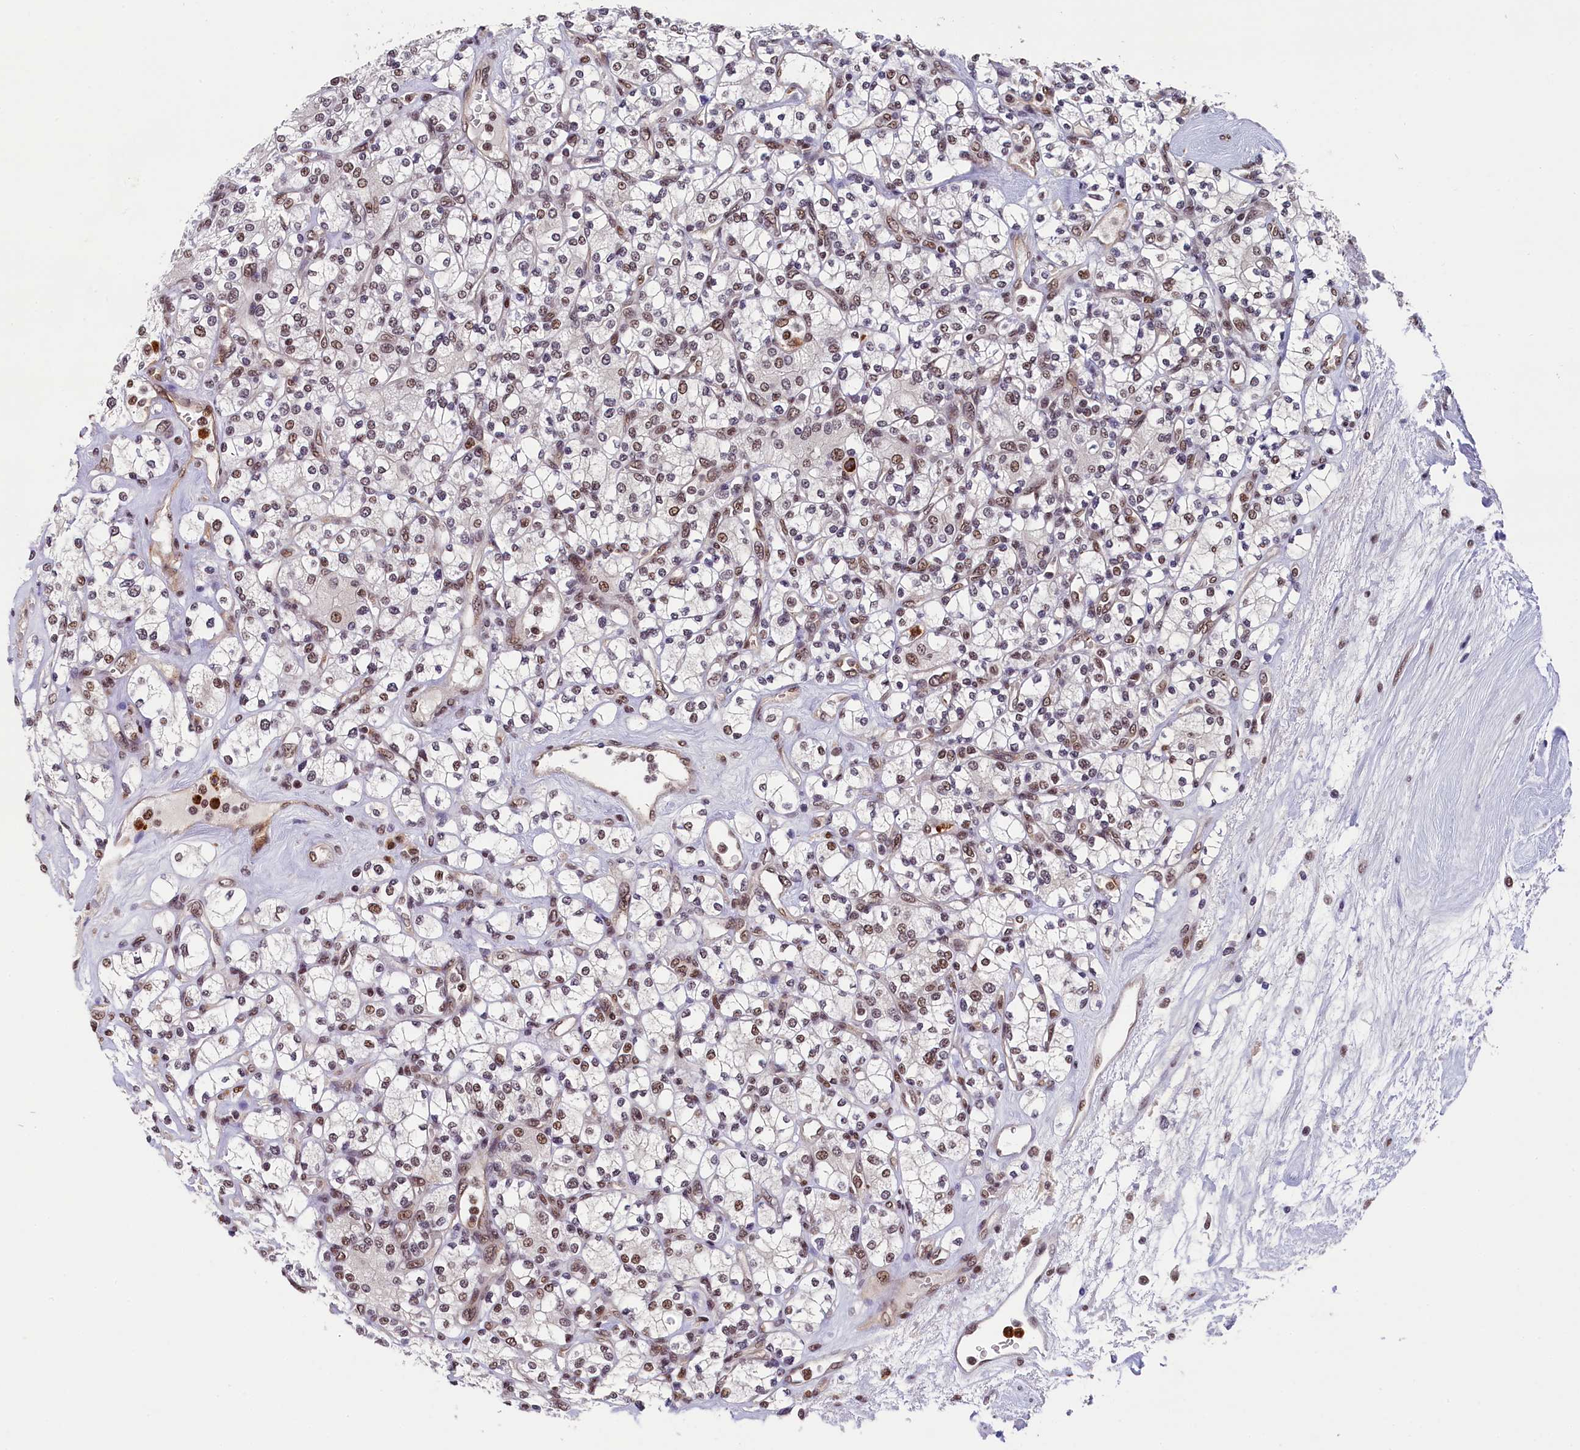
{"staining": {"intensity": "moderate", "quantity": "25%-75%", "location": "nuclear"}, "tissue": "renal cancer", "cell_type": "Tumor cells", "image_type": "cancer", "snomed": [{"axis": "morphology", "description": "Adenocarcinoma, NOS"}, {"axis": "topography", "description": "Kidney"}], "caption": "This is an image of immunohistochemistry staining of renal cancer (adenocarcinoma), which shows moderate expression in the nuclear of tumor cells.", "gene": "ADIG", "patient": {"sex": "male", "age": 77}}